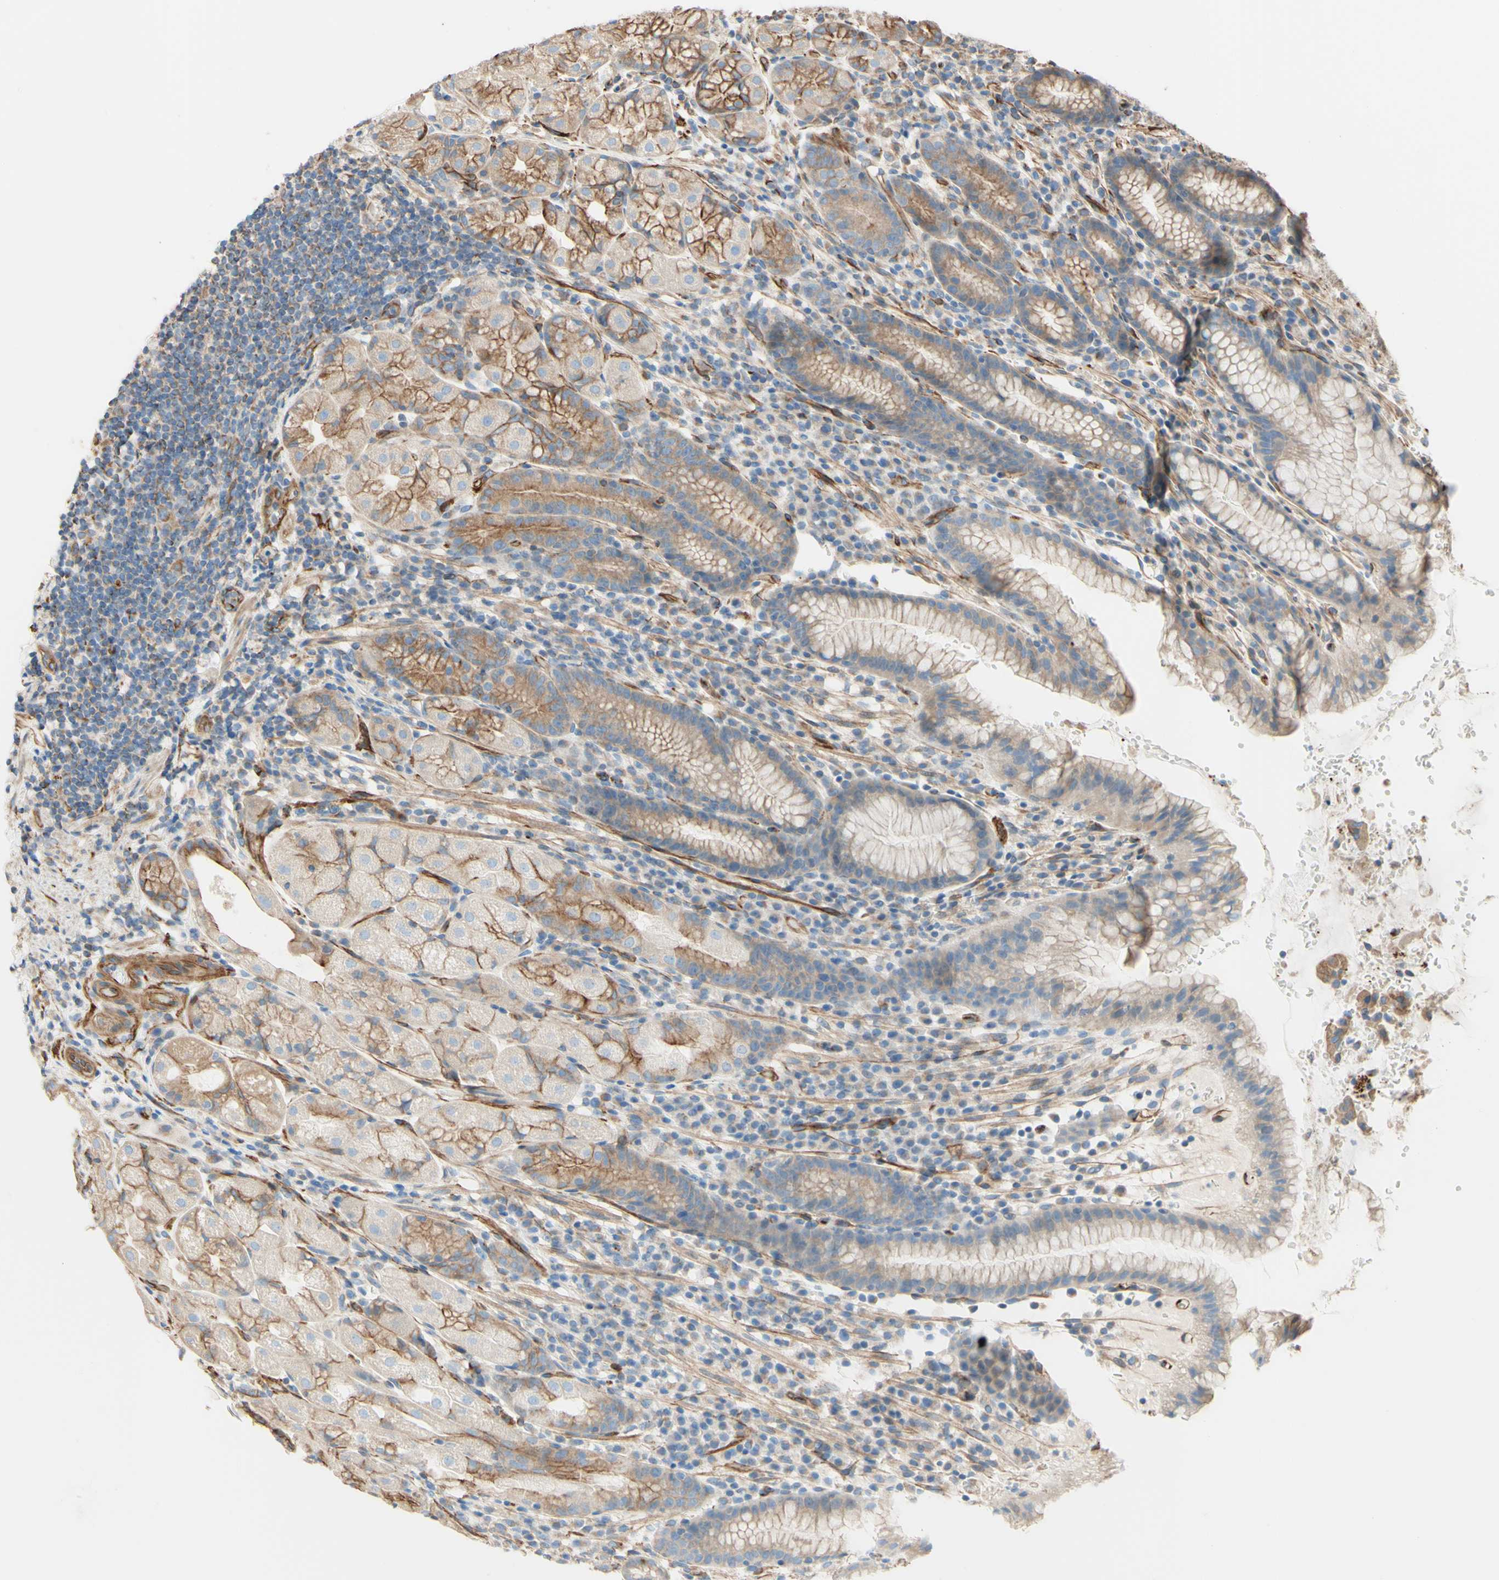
{"staining": {"intensity": "weak", "quantity": ">75%", "location": "cytoplasmic/membranous"}, "tissue": "stomach", "cell_type": "Glandular cells", "image_type": "normal", "snomed": [{"axis": "morphology", "description": "Normal tissue, NOS"}, {"axis": "topography", "description": "Stomach, lower"}], "caption": "The histopathology image exhibits immunohistochemical staining of normal stomach. There is weak cytoplasmic/membranous positivity is appreciated in about >75% of glandular cells.", "gene": "ENDOD1", "patient": {"sex": "male", "age": 52}}